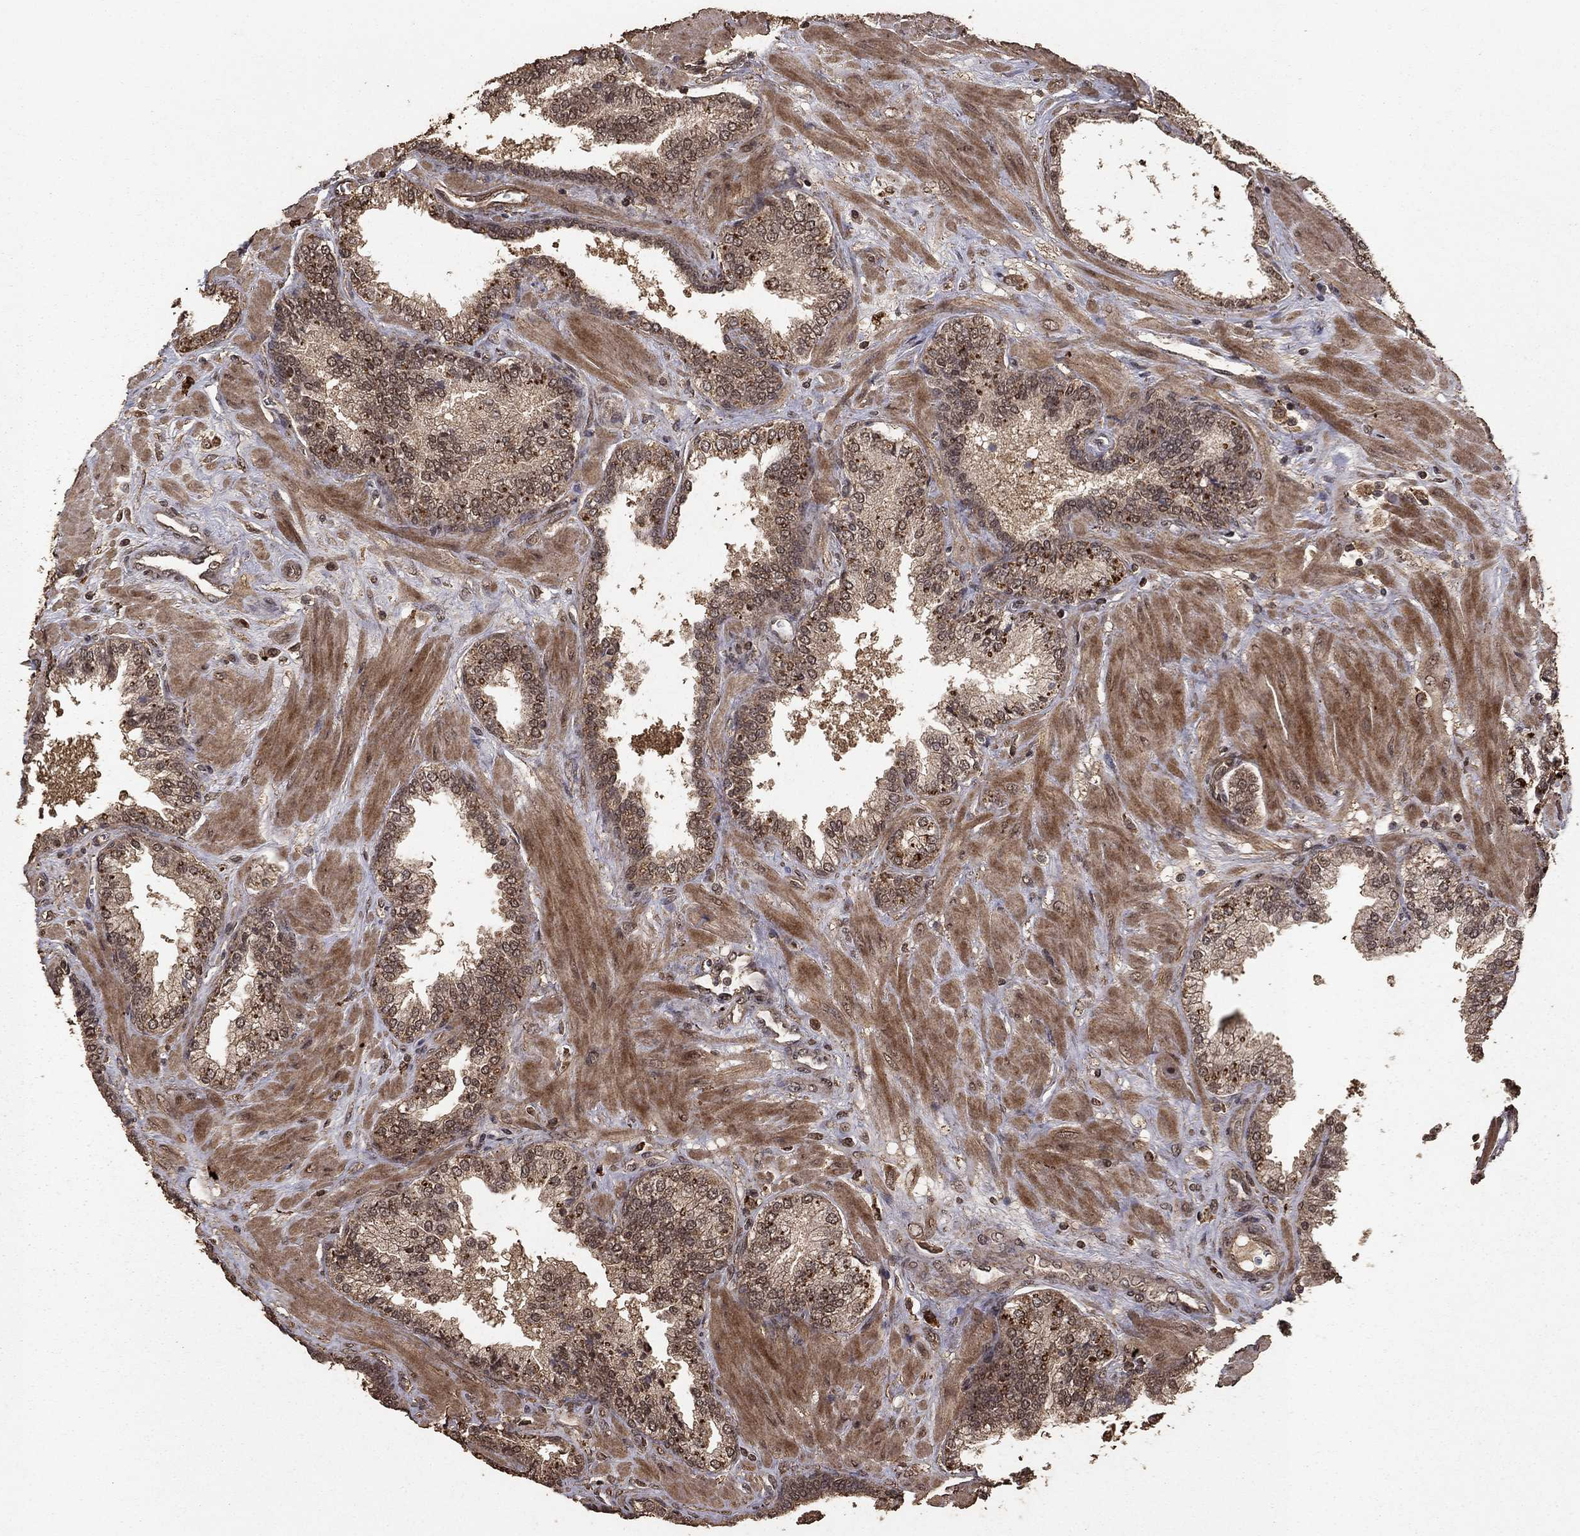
{"staining": {"intensity": "moderate", "quantity": ">75%", "location": "cytoplasmic/membranous"}, "tissue": "prostate cancer", "cell_type": "Tumor cells", "image_type": "cancer", "snomed": [{"axis": "morphology", "description": "Adenocarcinoma, NOS"}, {"axis": "topography", "description": "Prostate"}], "caption": "Brown immunohistochemical staining in human prostate cancer (adenocarcinoma) displays moderate cytoplasmic/membranous staining in approximately >75% of tumor cells.", "gene": "PRDM1", "patient": {"sex": "male", "age": 63}}